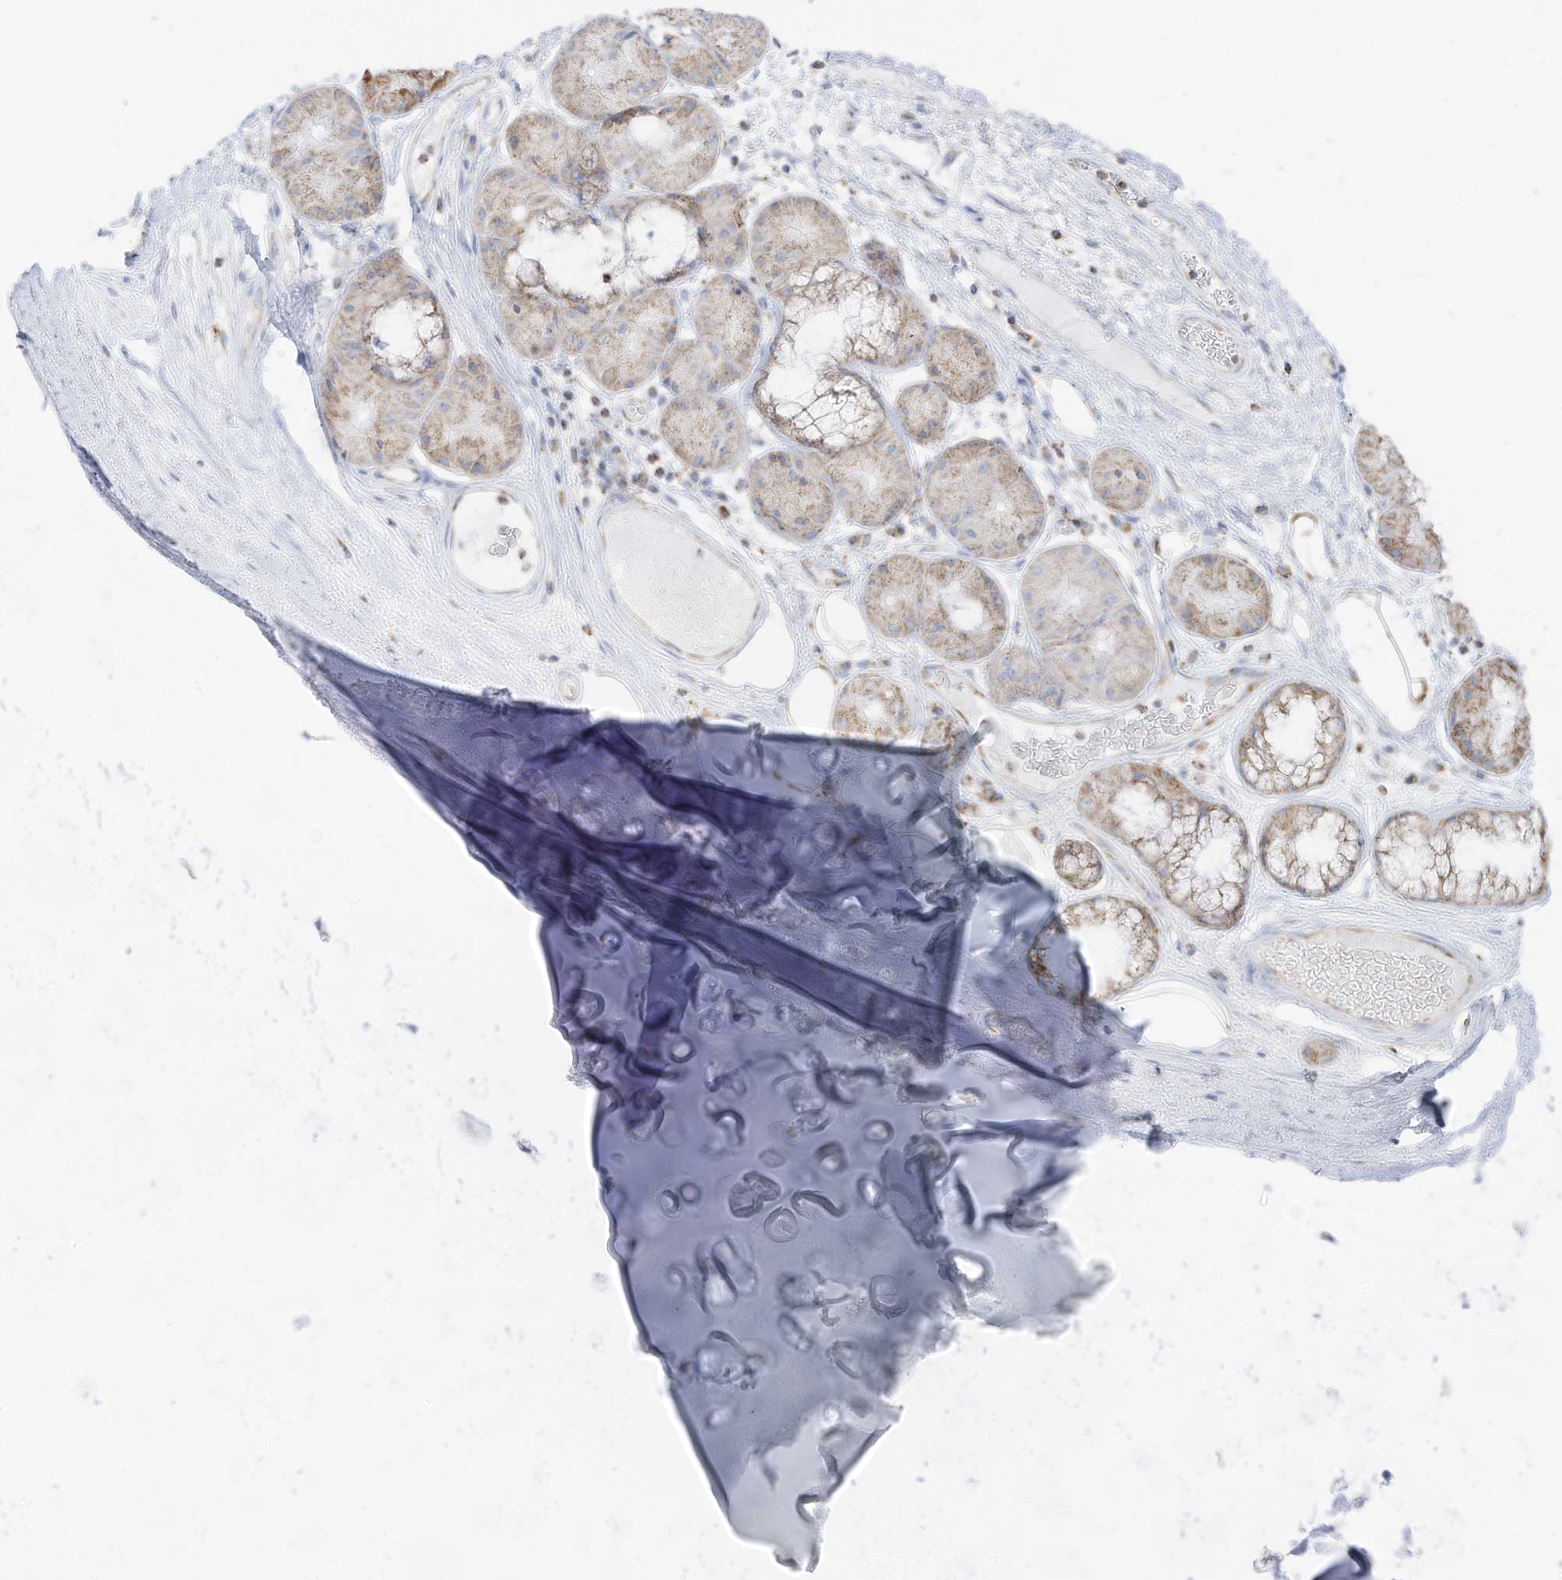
{"staining": {"intensity": "weak", "quantity": "25%-75%", "location": "cytoplasmic/membranous"}, "tissue": "adipose tissue", "cell_type": "Adipocytes", "image_type": "normal", "snomed": [{"axis": "morphology", "description": "Normal tissue, NOS"}, {"axis": "morphology", "description": "Squamous cell carcinoma, NOS"}, {"axis": "topography", "description": "Lymph node"}, {"axis": "topography", "description": "Bronchus"}, {"axis": "topography", "description": "Lung"}], "caption": "Immunohistochemical staining of normal adipose tissue demonstrates low levels of weak cytoplasmic/membranous expression in approximately 25%-75% of adipocytes. The protein is stained brown, and the nuclei are stained in blue (DAB (3,3'-diaminobenzidine) IHC with brightfield microscopy, high magnification).", "gene": "ETHE1", "patient": {"sex": "male", "age": 66}}